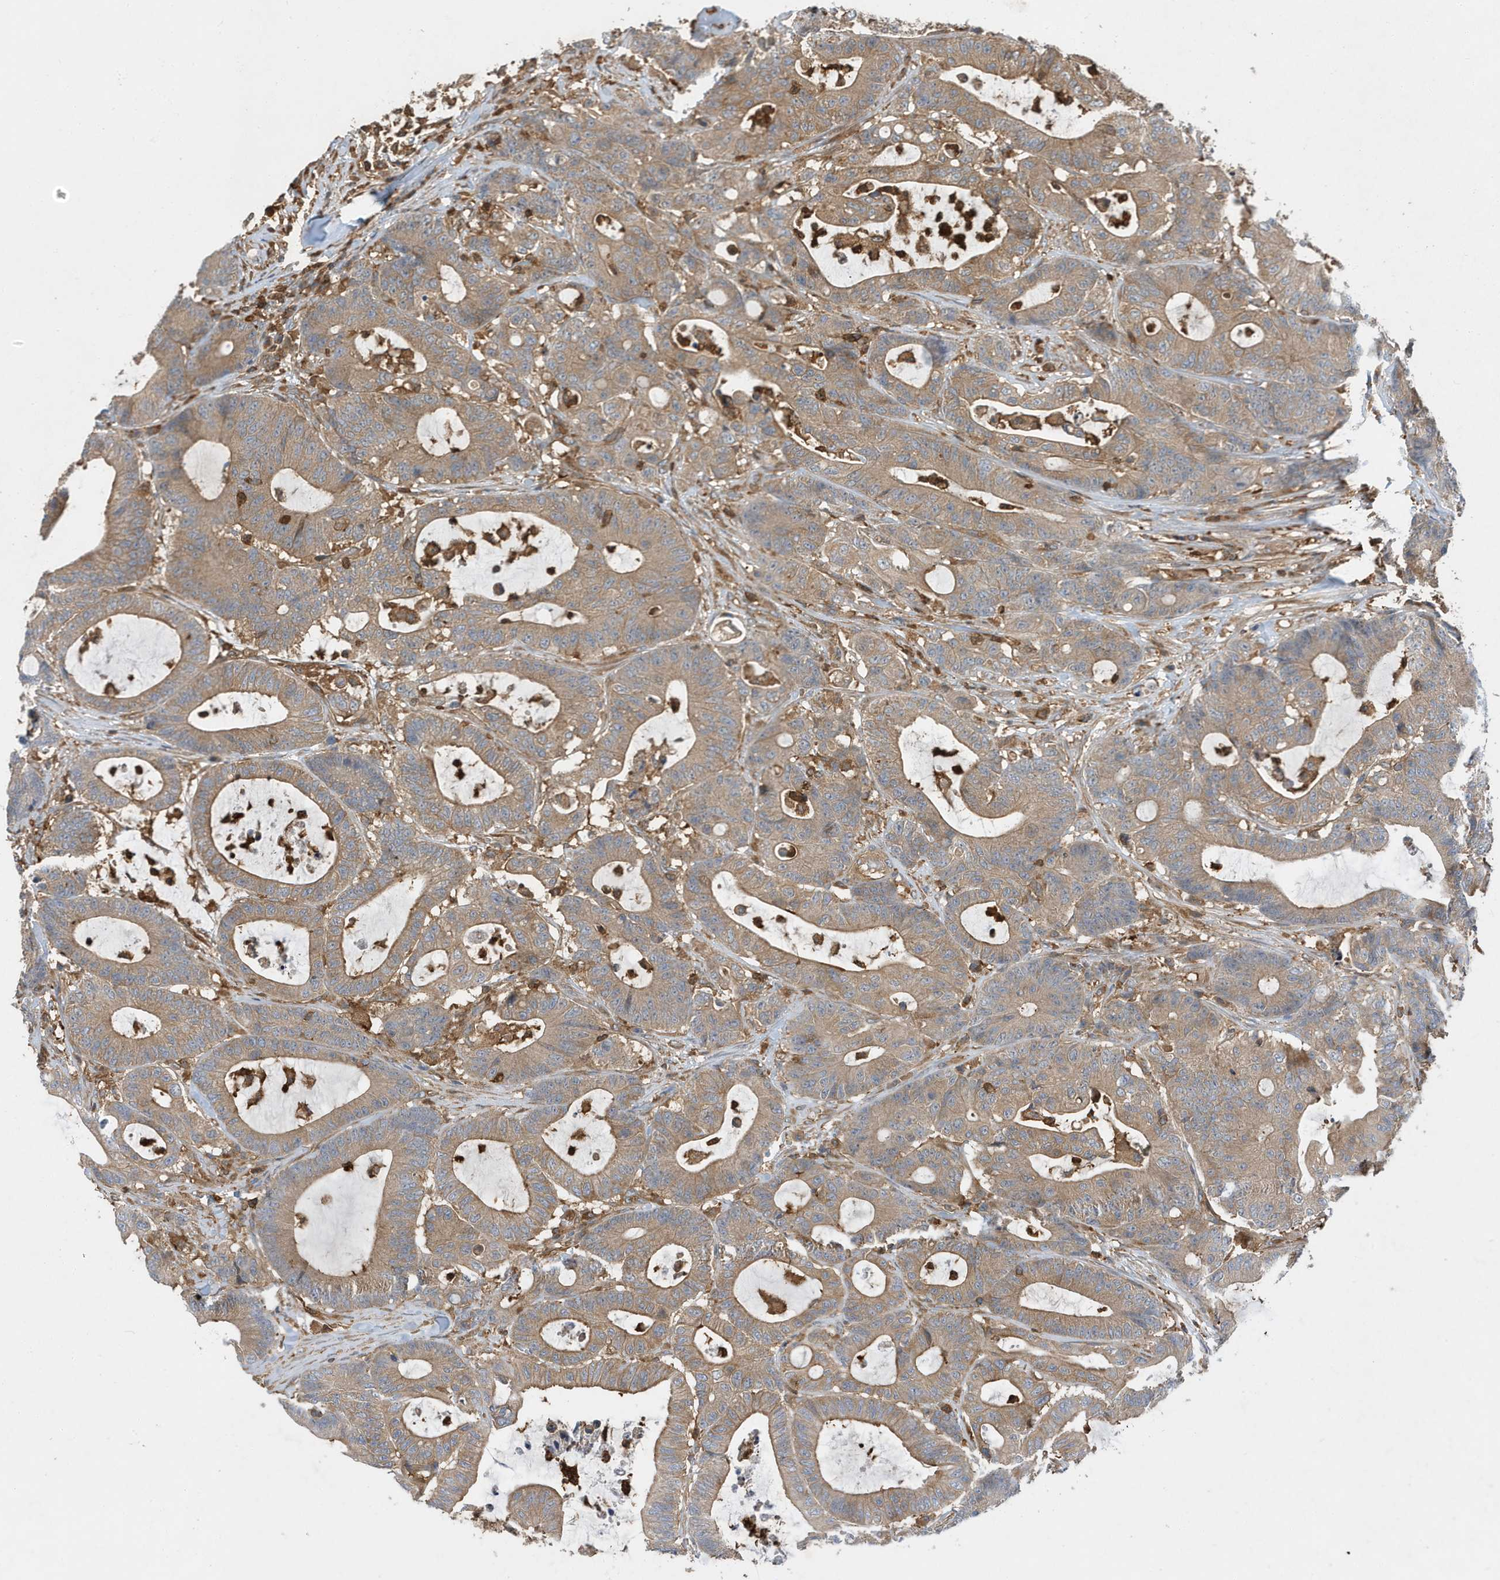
{"staining": {"intensity": "moderate", "quantity": ">75%", "location": "cytoplasmic/membranous"}, "tissue": "colorectal cancer", "cell_type": "Tumor cells", "image_type": "cancer", "snomed": [{"axis": "morphology", "description": "Adenocarcinoma, NOS"}, {"axis": "topography", "description": "Colon"}], "caption": "An IHC image of neoplastic tissue is shown. Protein staining in brown shows moderate cytoplasmic/membranous positivity in colorectal cancer (adenocarcinoma) within tumor cells.", "gene": "LAPTM4A", "patient": {"sex": "female", "age": 84}}